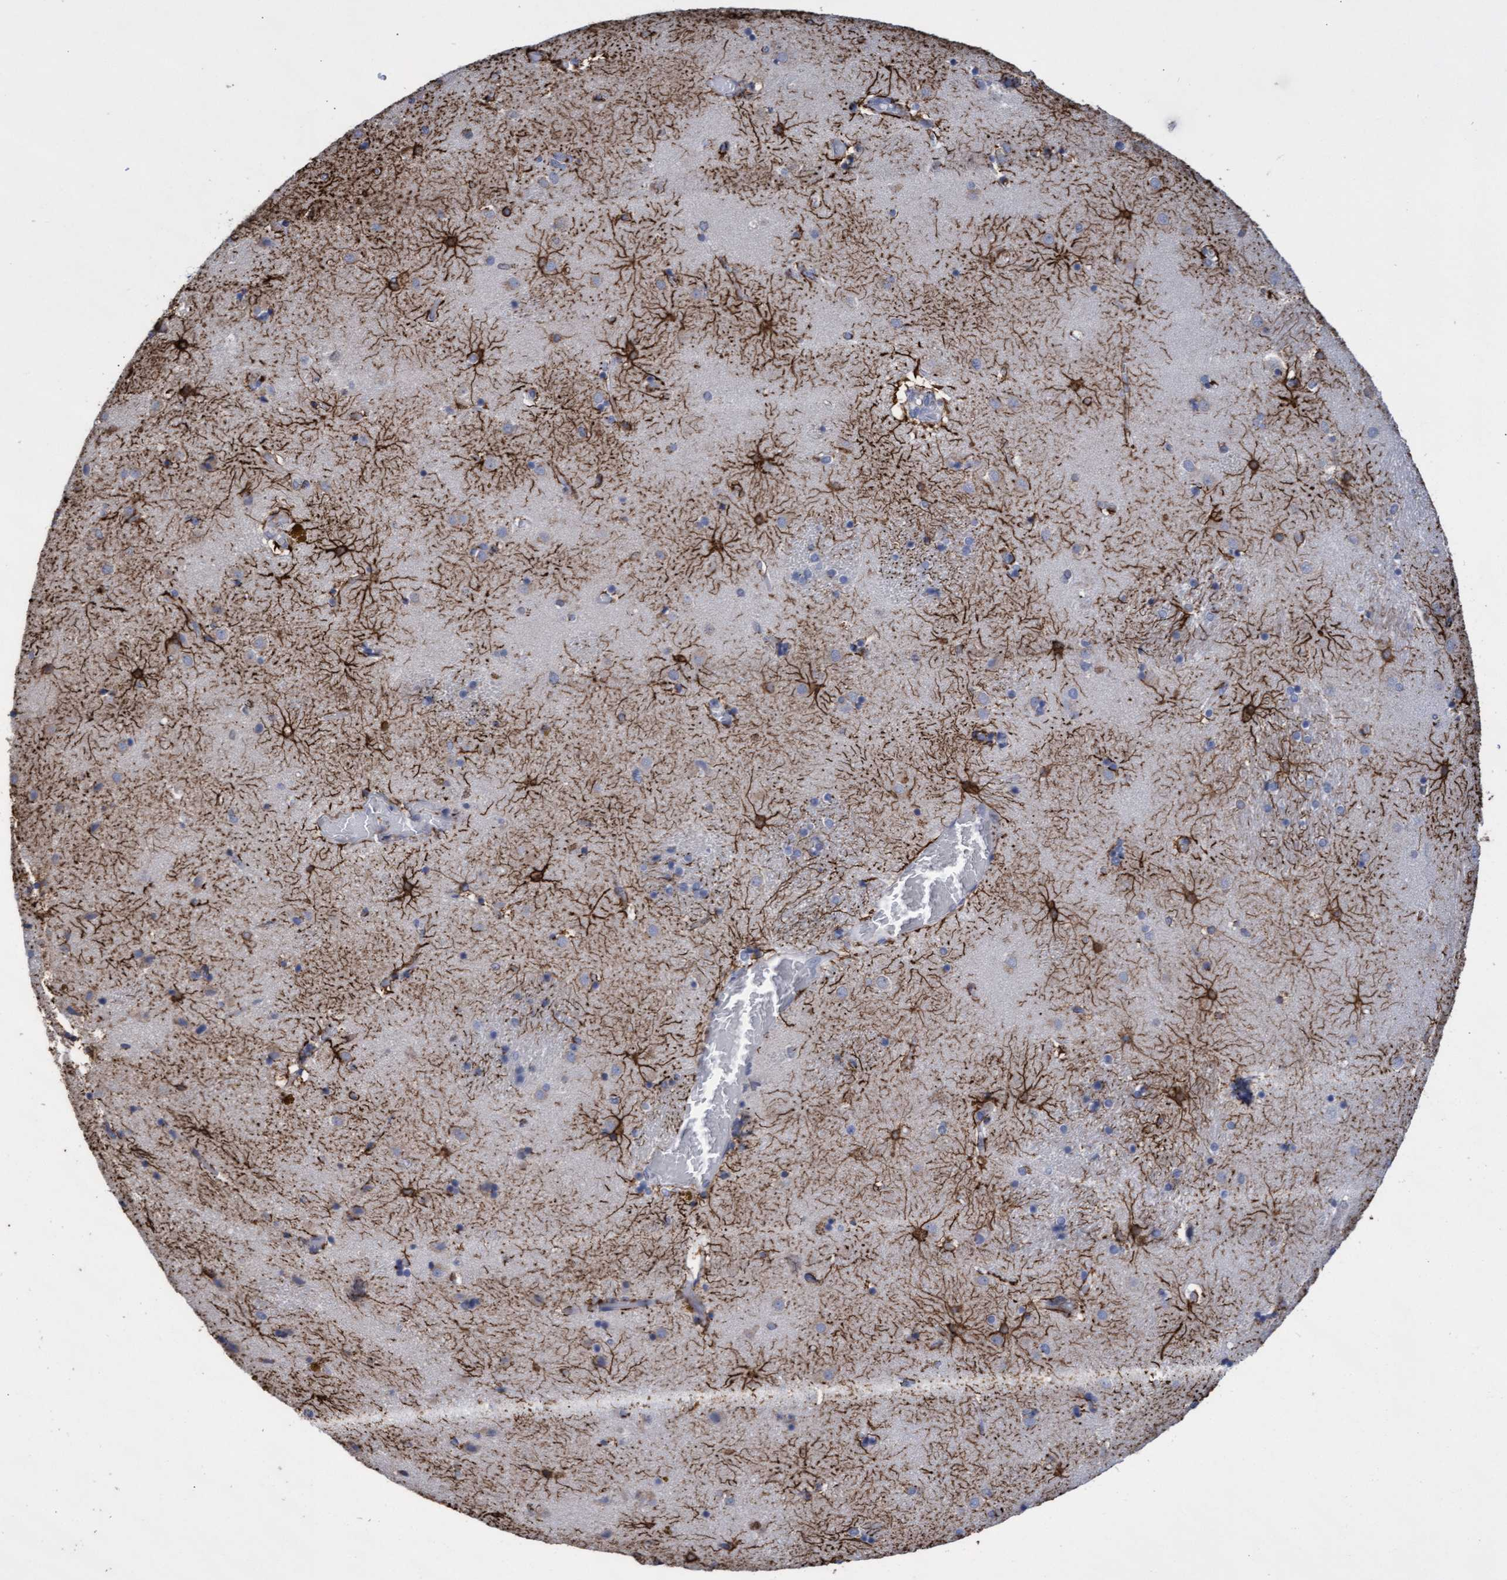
{"staining": {"intensity": "strong", "quantity": "25%-75%", "location": "cytoplasmic/membranous"}, "tissue": "caudate", "cell_type": "Glial cells", "image_type": "normal", "snomed": [{"axis": "morphology", "description": "Normal tissue, NOS"}, {"axis": "topography", "description": "Lateral ventricle wall"}], "caption": "Strong cytoplasmic/membranous protein positivity is appreciated in about 25%-75% of glial cells in caudate.", "gene": "GPR39", "patient": {"sex": "male", "age": 70}}